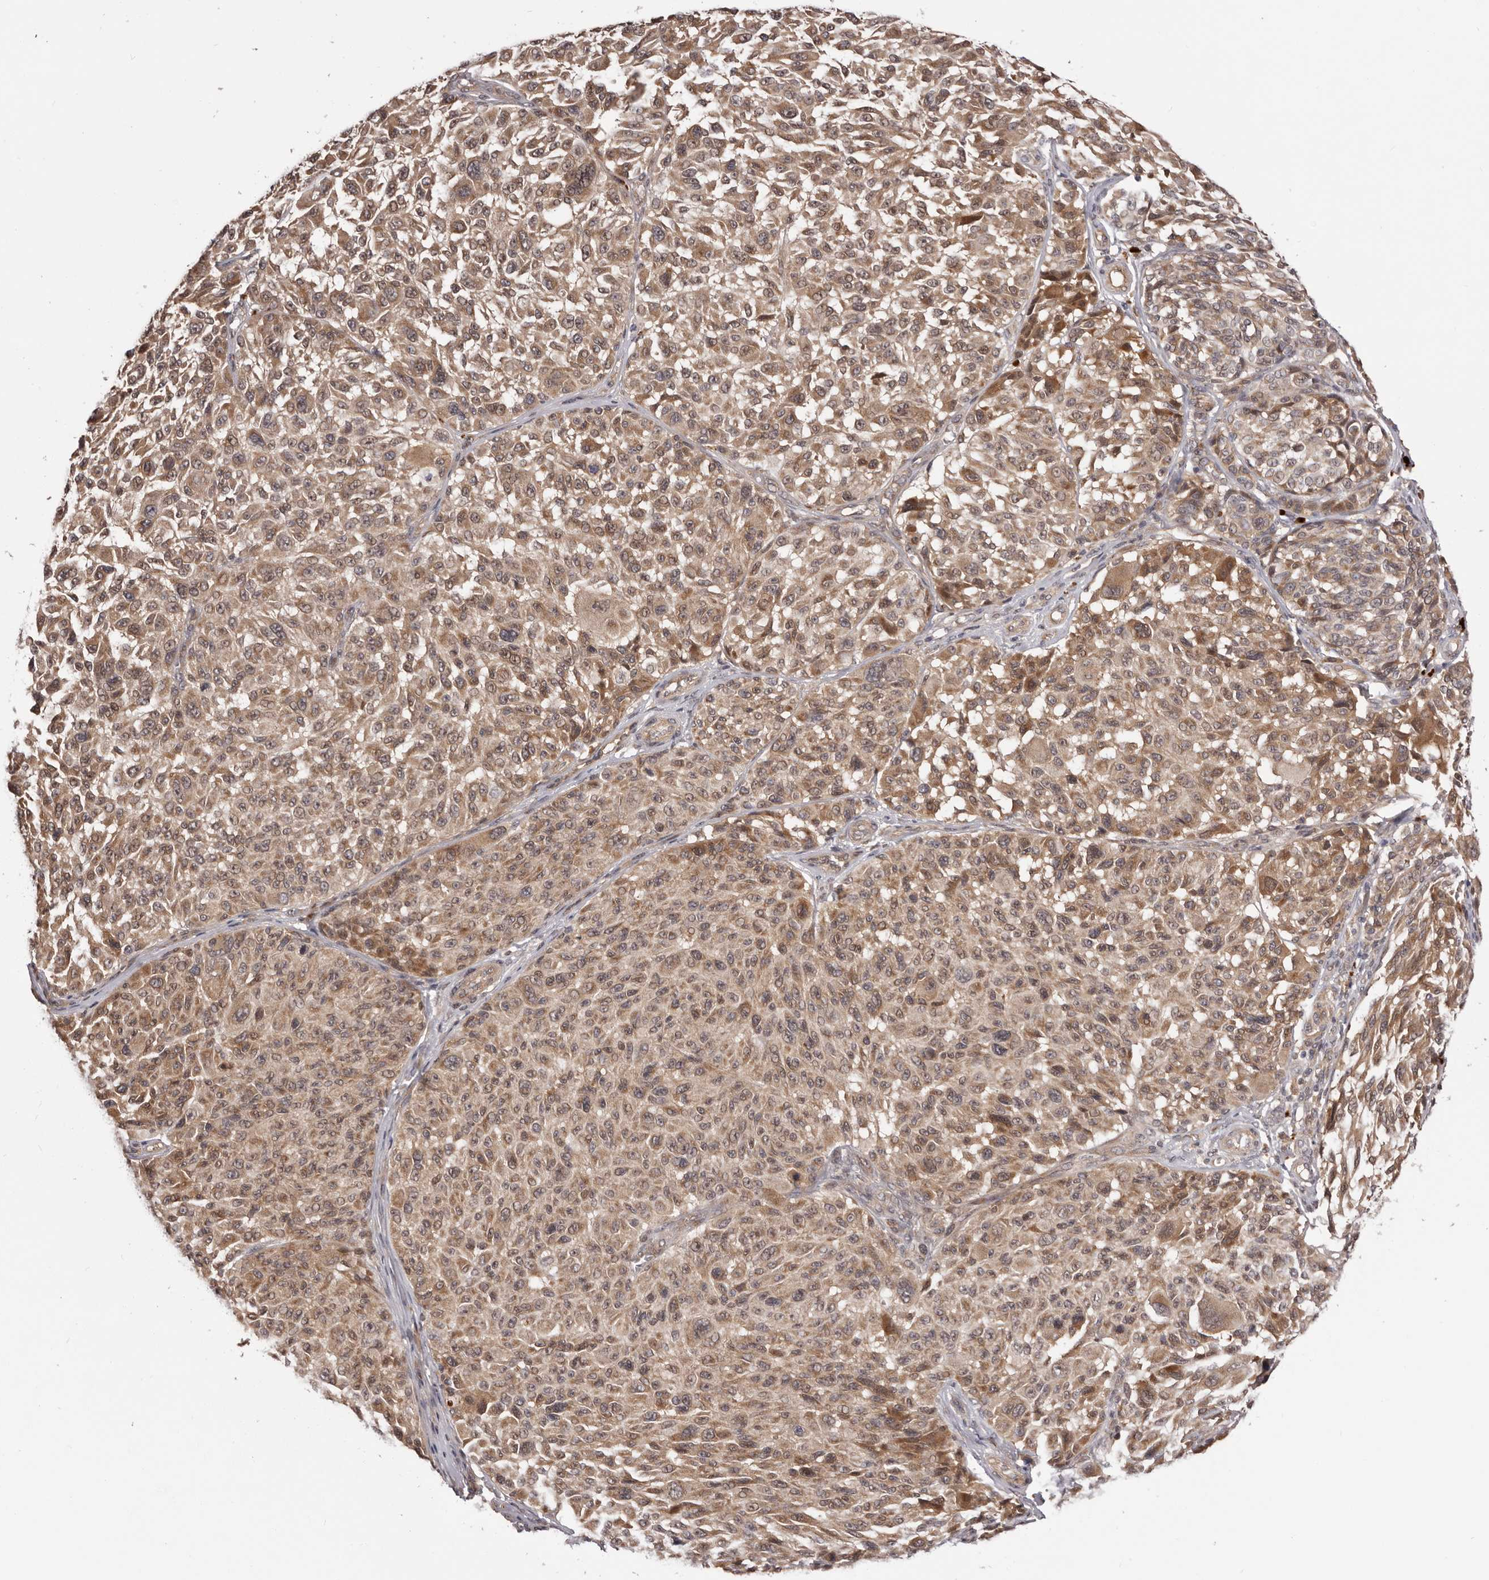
{"staining": {"intensity": "moderate", "quantity": ">75%", "location": "cytoplasmic/membranous"}, "tissue": "melanoma", "cell_type": "Tumor cells", "image_type": "cancer", "snomed": [{"axis": "morphology", "description": "Malignant melanoma, NOS"}, {"axis": "topography", "description": "Skin"}], "caption": "Immunohistochemical staining of human melanoma exhibits moderate cytoplasmic/membranous protein staining in approximately >75% of tumor cells.", "gene": "MDP1", "patient": {"sex": "male", "age": 83}}